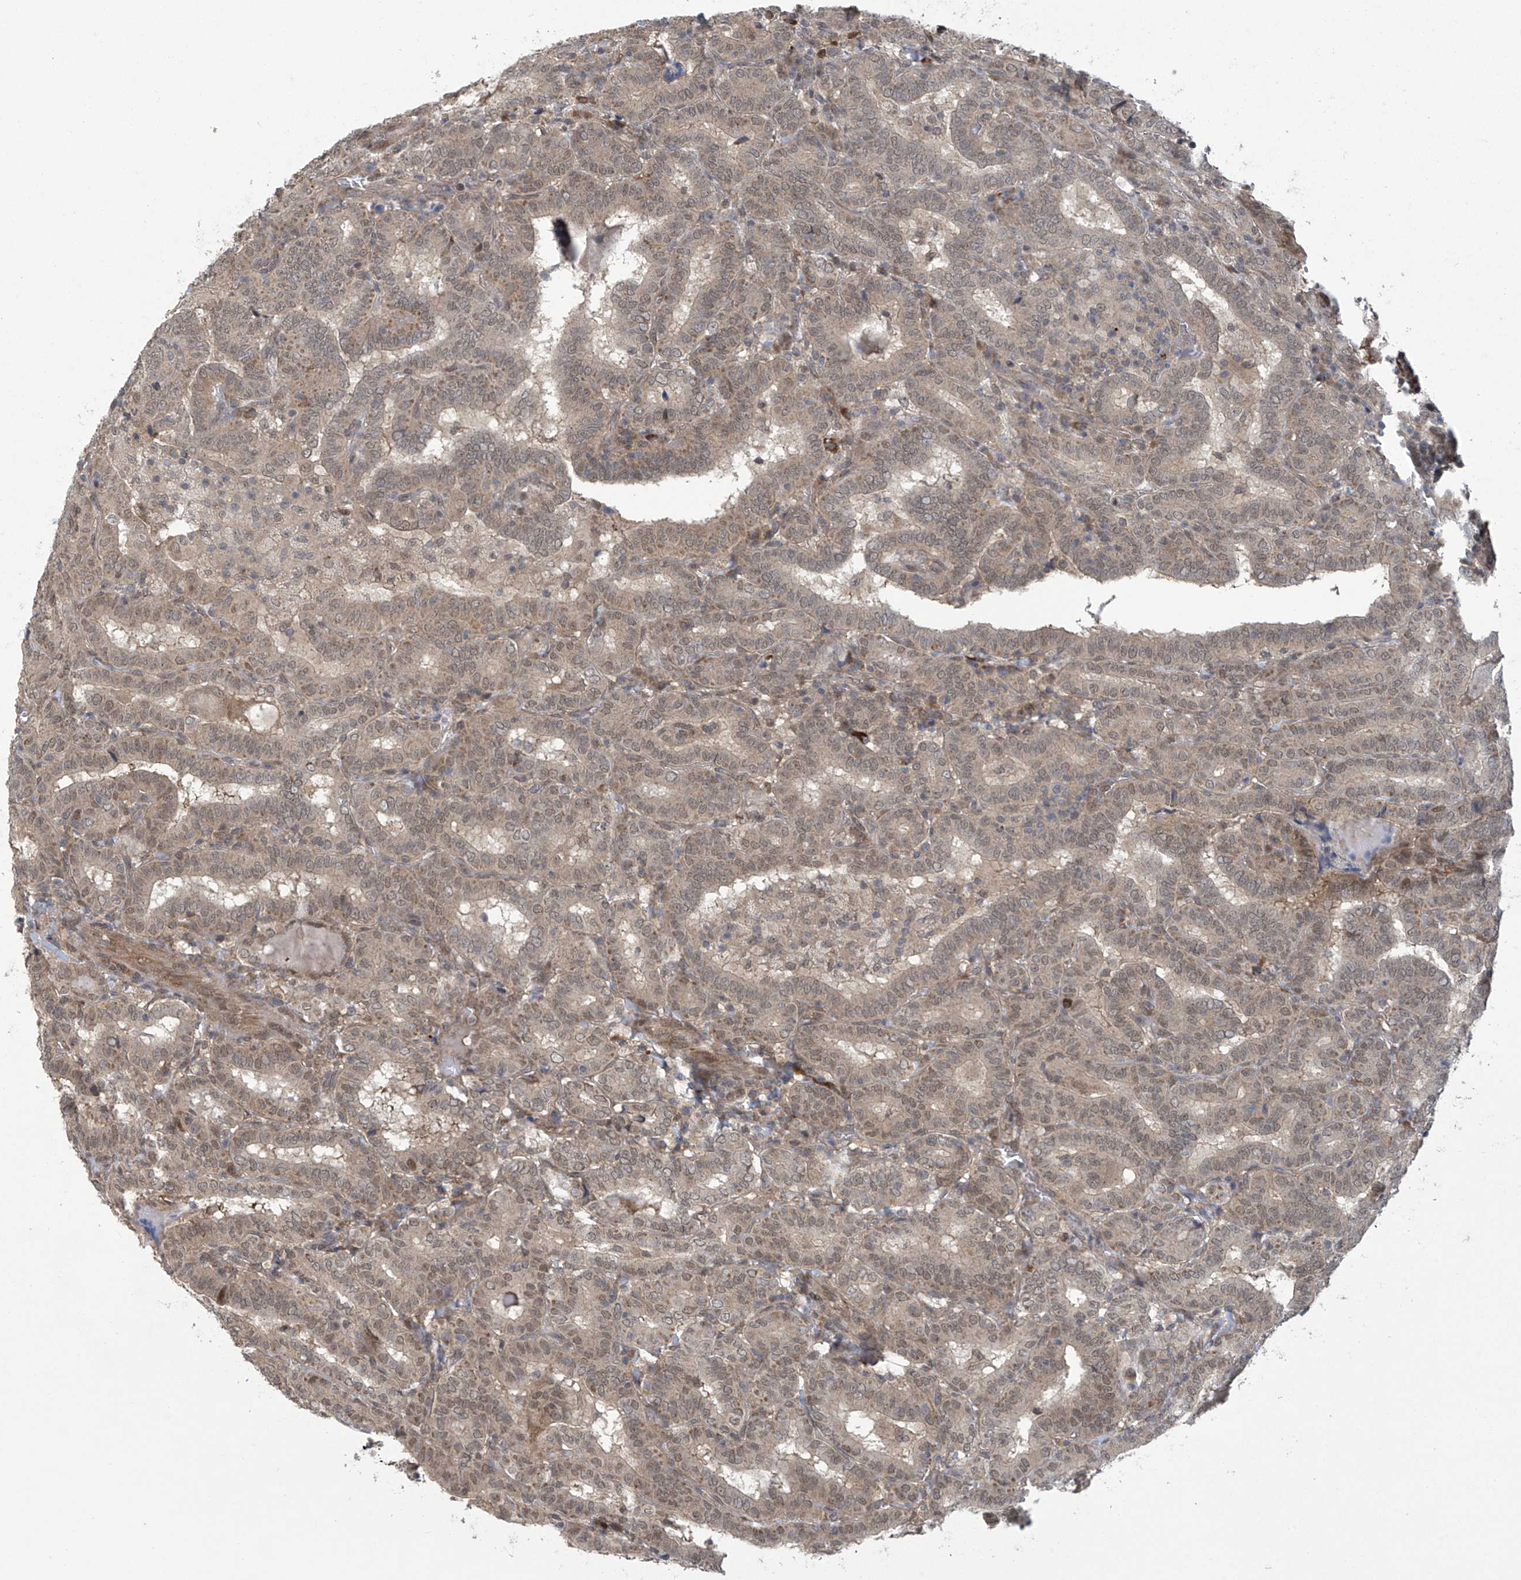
{"staining": {"intensity": "weak", "quantity": ">75%", "location": "cytoplasmic/membranous,nuclear"}, "tissue": "thyroid cancer", "cell_type": "Tumor cells", "image_type": "cancer", "snomed": [{"axis": "morphology", "description": "Papillary adenocarcinoma, NOS"}, {"axis": "topography", "description": "Thyroid gland"}], "caption": "Thyroid papillary adenocarcinoma stained with a protein marker shows weak staining in tumor cells.", "gene": "ABHD13", "patient": {"sex": "female", "age": 72}}